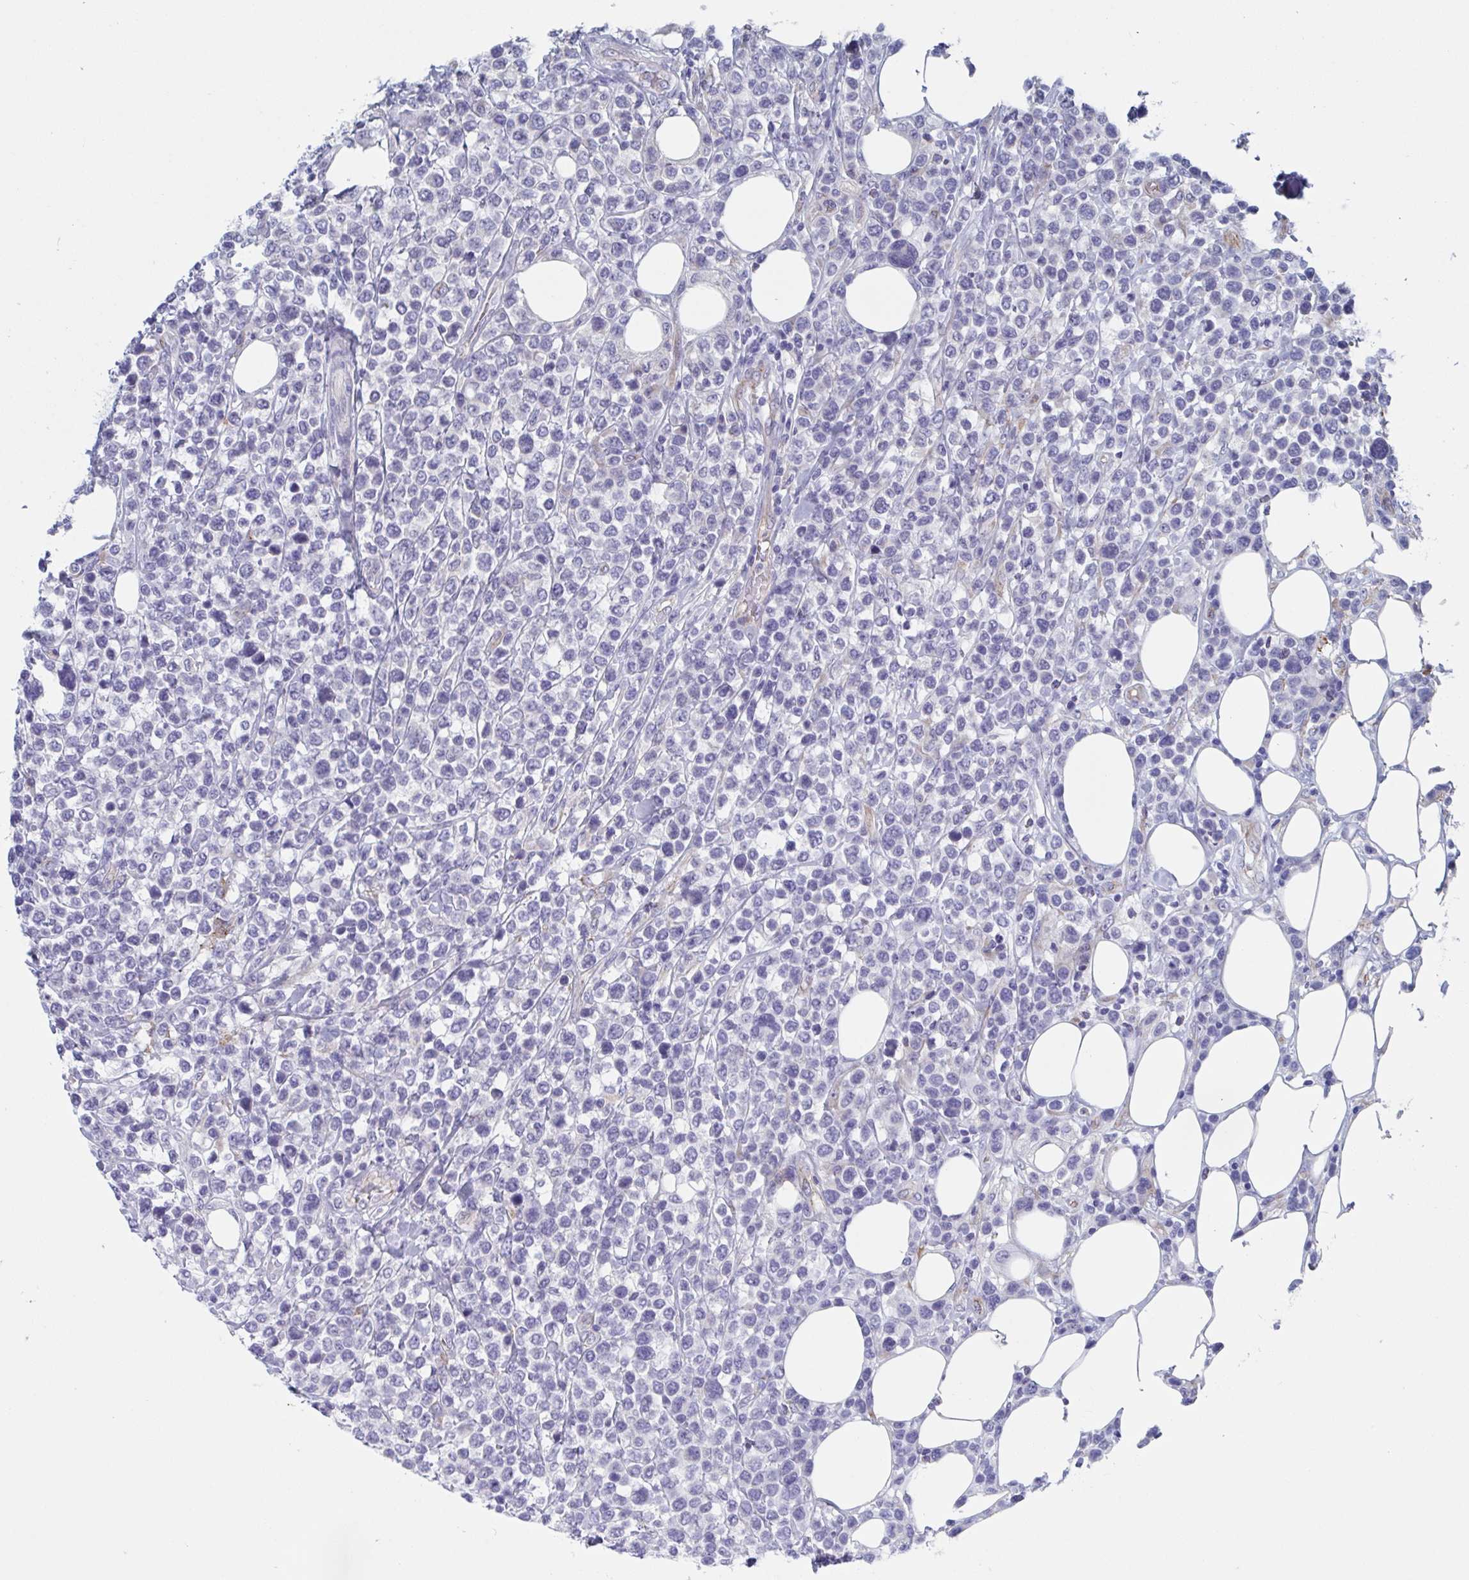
{"staining": {"intensity": "negative", "quantity": "none", "location": "none"}, "tissue": "lymphoma", "cell_type": "Tumor cells", "image_type": "cancer", "snomed": [{"axis": "morphology", "description": "Malignant lymphoma, non-Hodgkin's type, High grade"}, {"axis": "topography", "description": "Soft tissue"}], "caption": "Immunohistochemistry (IHC) of human lymphoma exhibits no staining in tumor cells.", "gene": "ST14", "patient": {"sex": "female", "age": 56}}